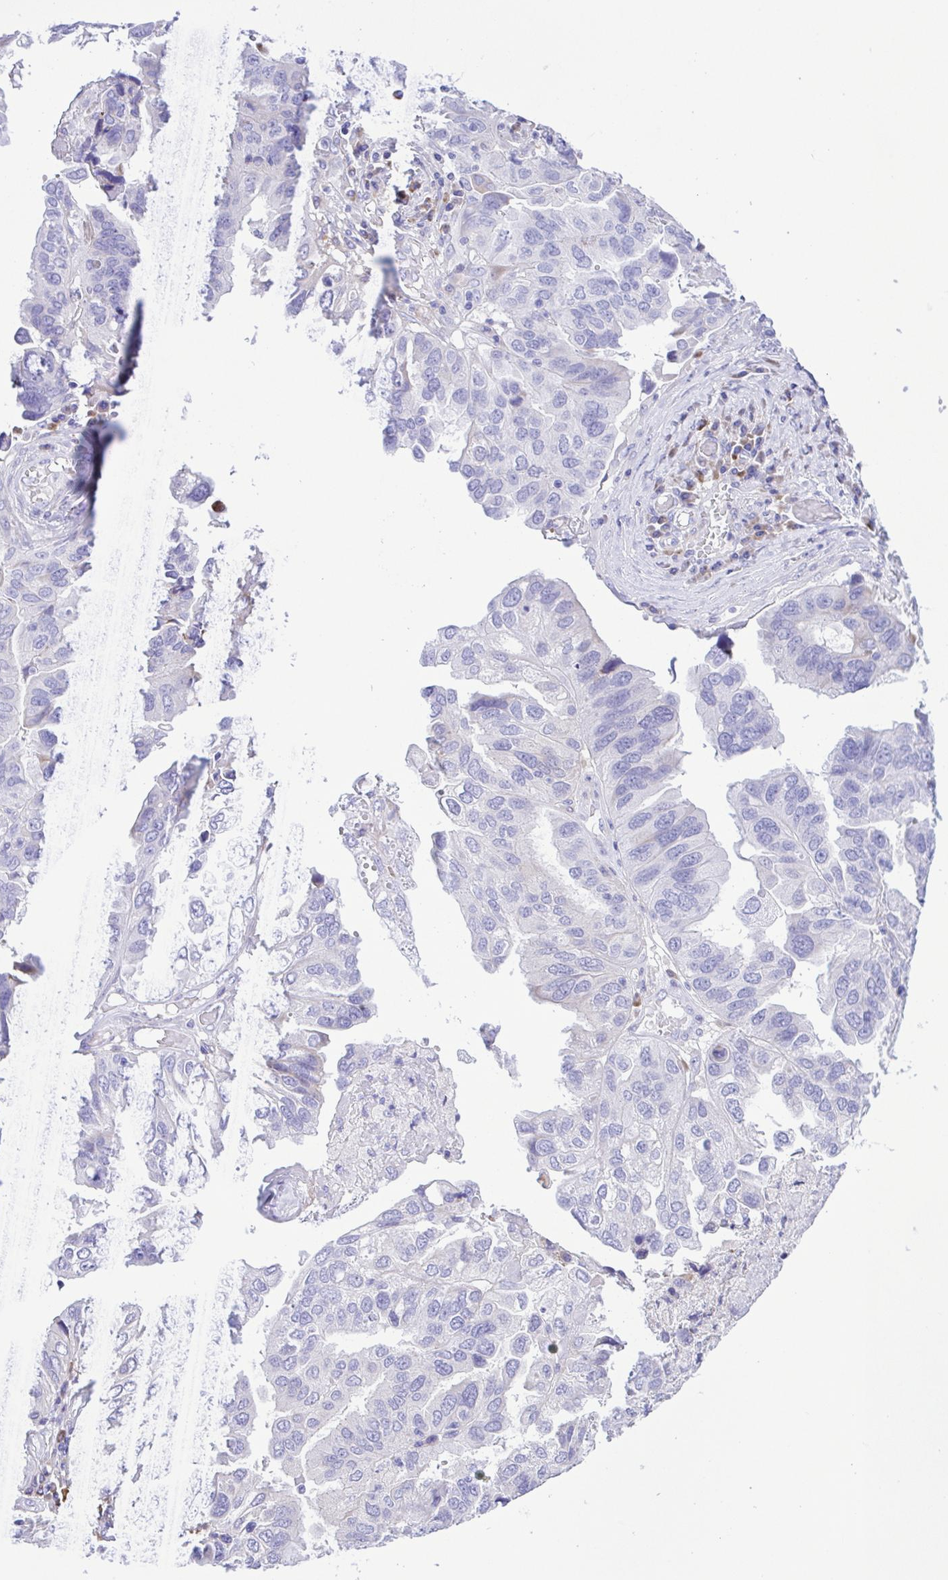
{"staining": {"intensity": "negative", "quantity": "none", "location": "none"}, "tissue": "ovarian cancer", "cell_type": "Tumor cells", "image_type": "cancer", "snomed": [{"axis": "morphology", "description": "Cystadenocarcinoma, serous, NOS"}, {"axis": "topography", "description": "Ovary"}], "caption": "Immunohistochemical staining of ovarian serous cystadenocarcinoma demonstrates no significant positivity in tumor cells.", "gene": "GPR17", "patient": {"sex": "female", "age": 79}}